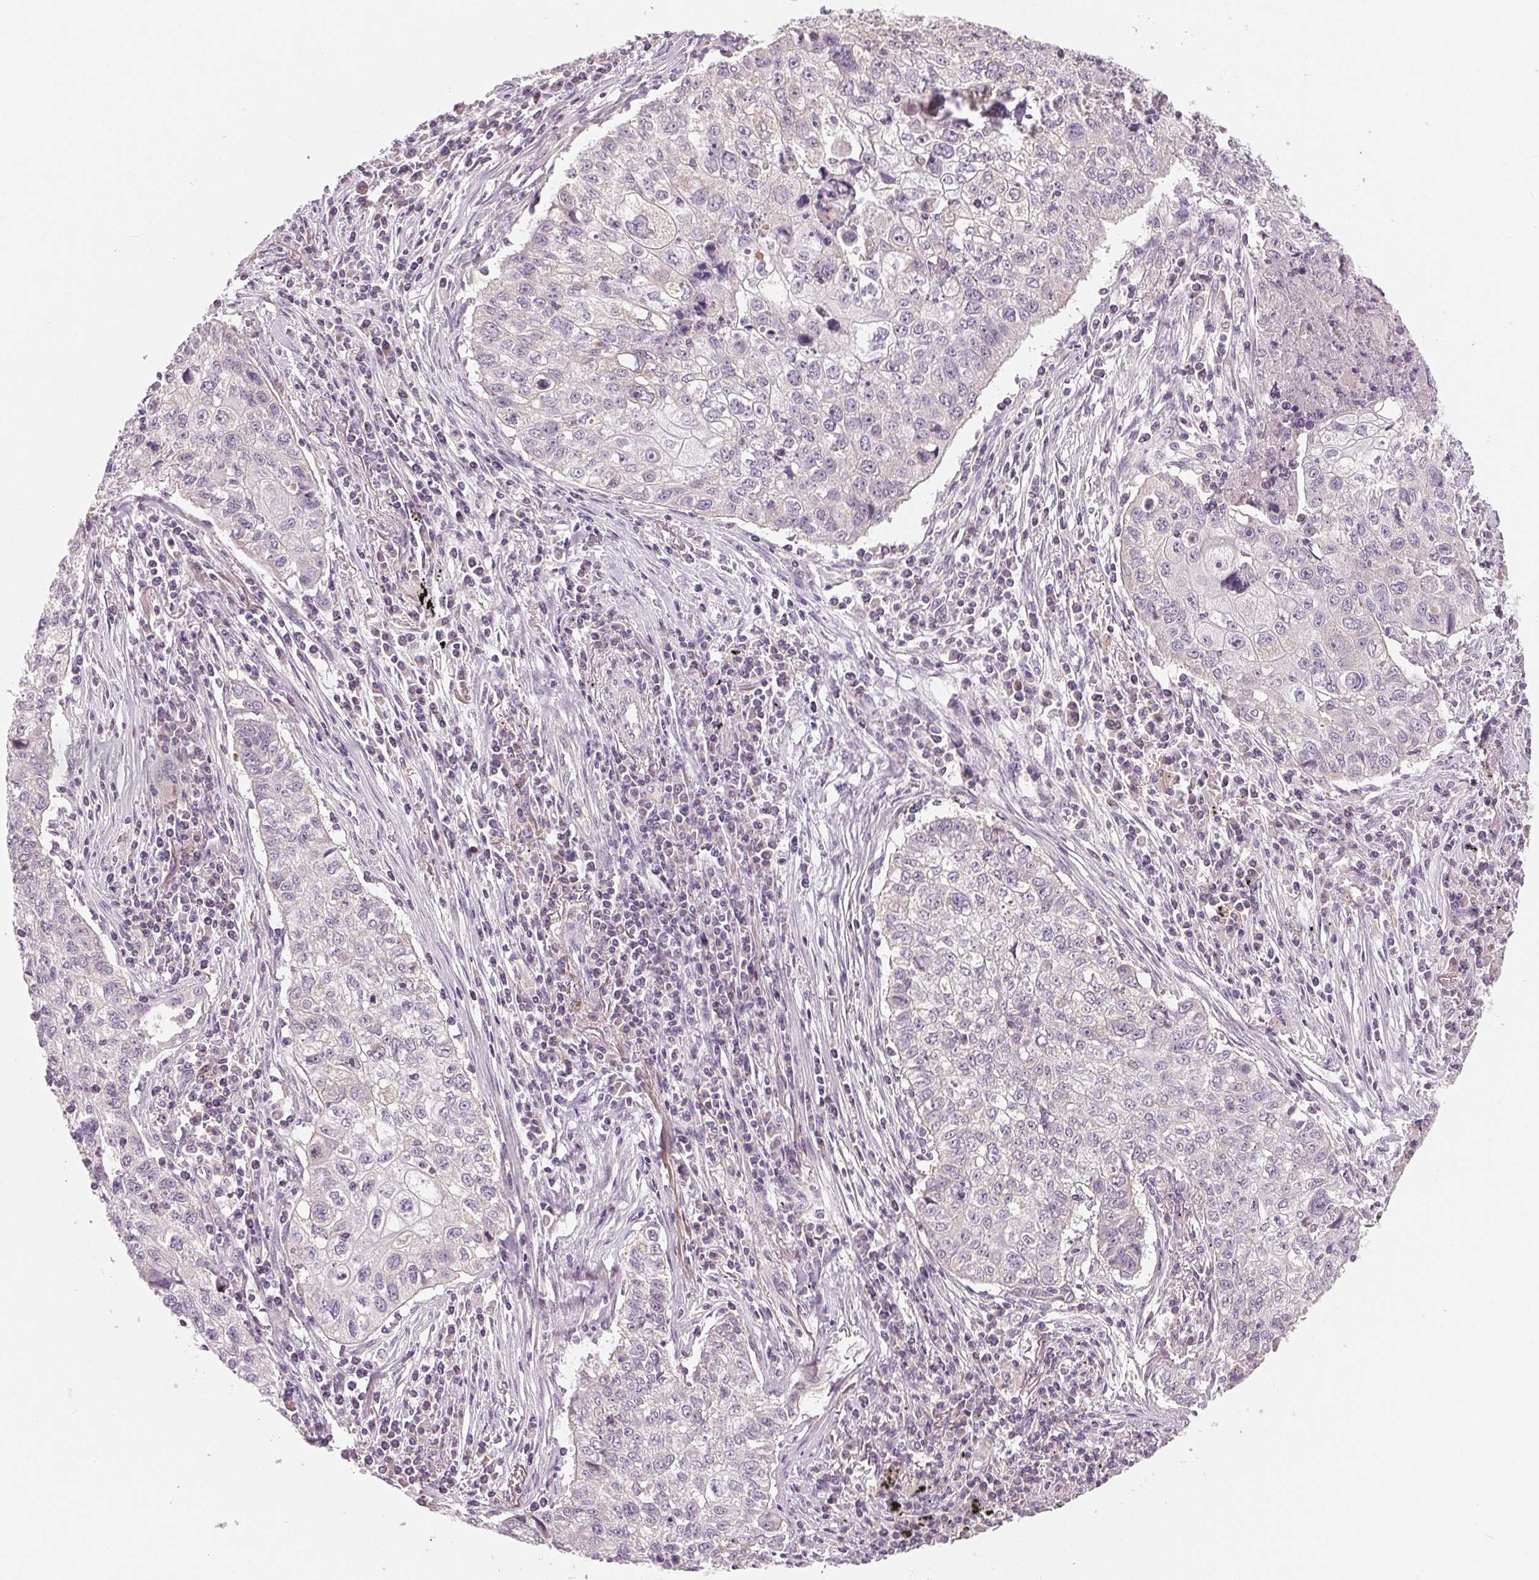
{"staining": {"intensity": "negative", "quantity": "none", "location": "none"}, "tissue": "lung cancer", "cell_type": "Tumor cells", "image_type": "cancer", "snomed": [{"axis": "morphology", "description": "Normal morphology"}, {"axis": "morphology", "description": "Aneuploidy"}, {"axis": "morphology", "description": "Squamous cell carcinoma, NOS"}, {"axis": "topography", "description": "Lymph node"}, {"axis": "topography", "description": "Lung"}], "caption": "Protein analysis of aneuploidy (lung) shows no significant positivity in tumor cells.", "gene": "AQP8", "patient": {"sex": "female", "age": 76}}